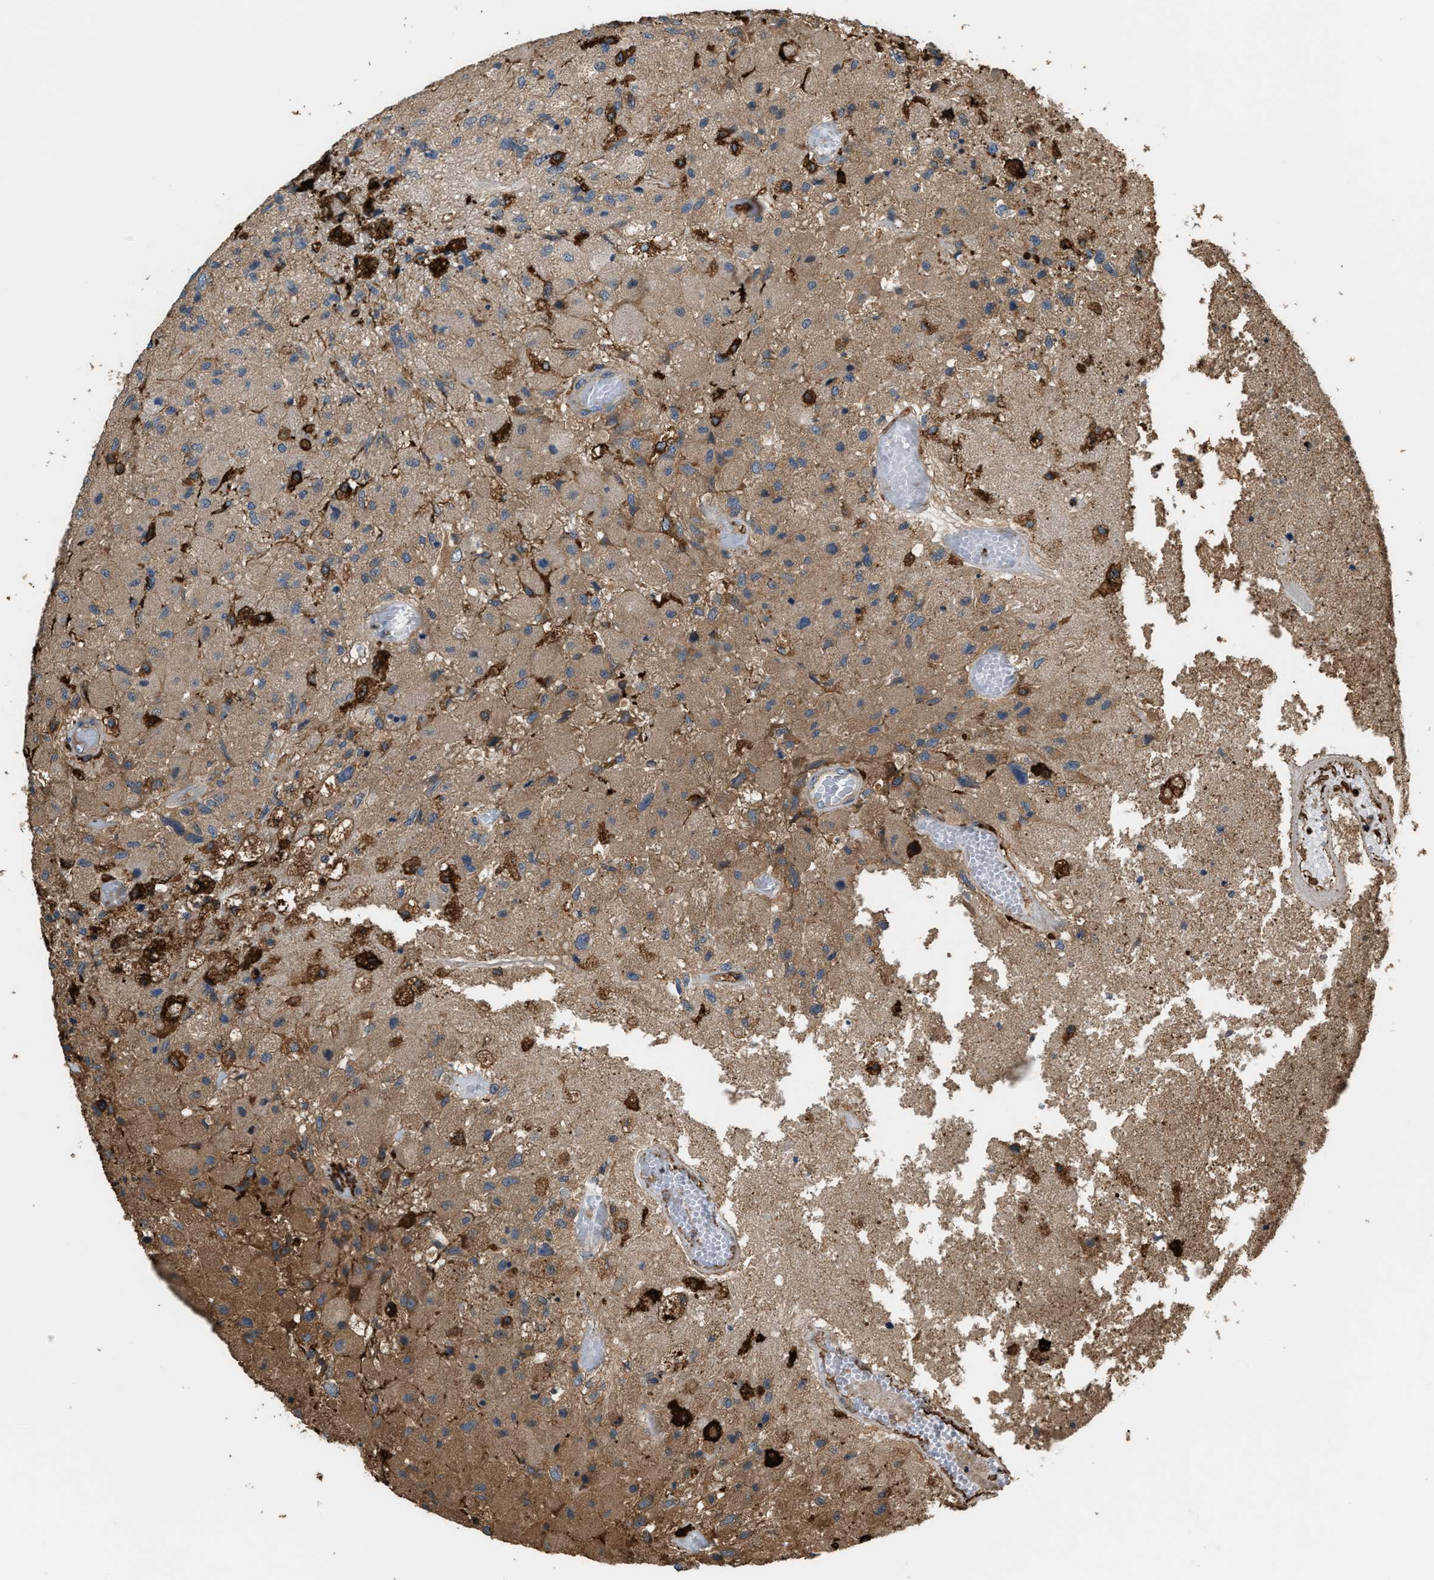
{"staining": {"intensity": "strong", "quantity": "<25%", "location": "cytoplasmic/membranous"}, "tissue": "glioma", "cell_type": "Tumor cells", "image_type": "cancer", "snomed": [{"axis": "morphology", "description": "Normal tissue, NOS"}, {"axis": "morphology", "description": "Glioma, malignant, High grade"}, {"axis": "topography", "description": "Cerebral cortex"}], "caption": "The photomicrograph demonstrates a brown stain indicating the presence of a protein in the cytoplasmic/membranous of tumor cells in malignant glioma (high-grade).", "gene": "ATIC", "patient": {"sex": "male", "age": 77}}